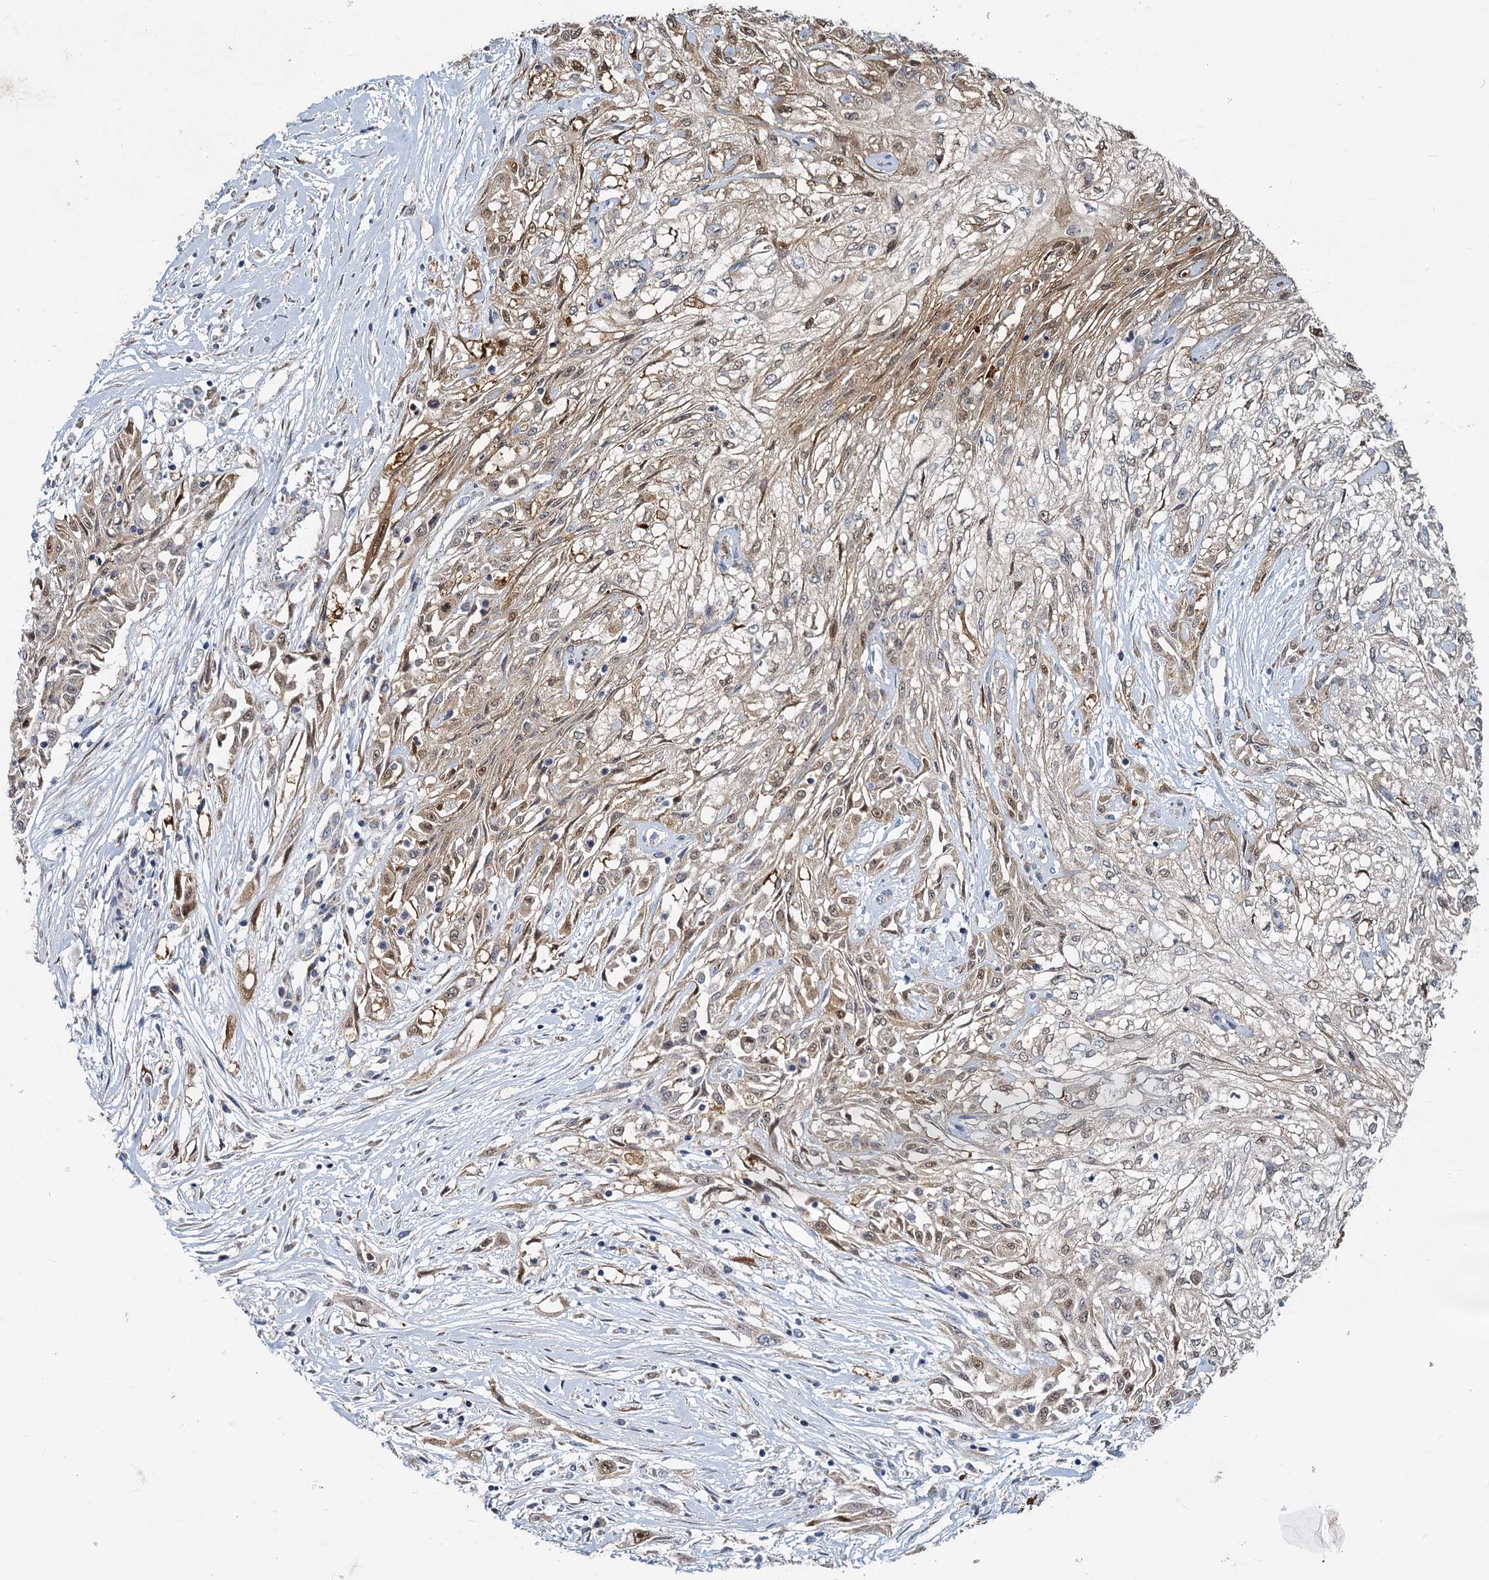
{"staining": {"intensity": "weak", "quantity": ">75%", "location": "cytoplasmic/membranous,nuclear"}, "tissue": "skin cancer", "cell_type": "Tumor cells", "image_type": "cancer", "snomed": [{"axis": "morphology", "description": "Squamous cell carcinoma, NOS"}, {"axis": "morphology", "description": "Squamous cell carcinoma, metastatic, NOS"}, {"axis": "topography", "description": "Skin"}, {"axis": "topography", "description": "Lymph node"}], "caption": "Human skin cancer stained for a protein (brown) demonstrates weak cytoplasmic/membranous and nuclear positive expression in approximately >75% of tumor cells.", "gene": "DCUN1D2", "patient": {"sex": "male", "age": 75}}